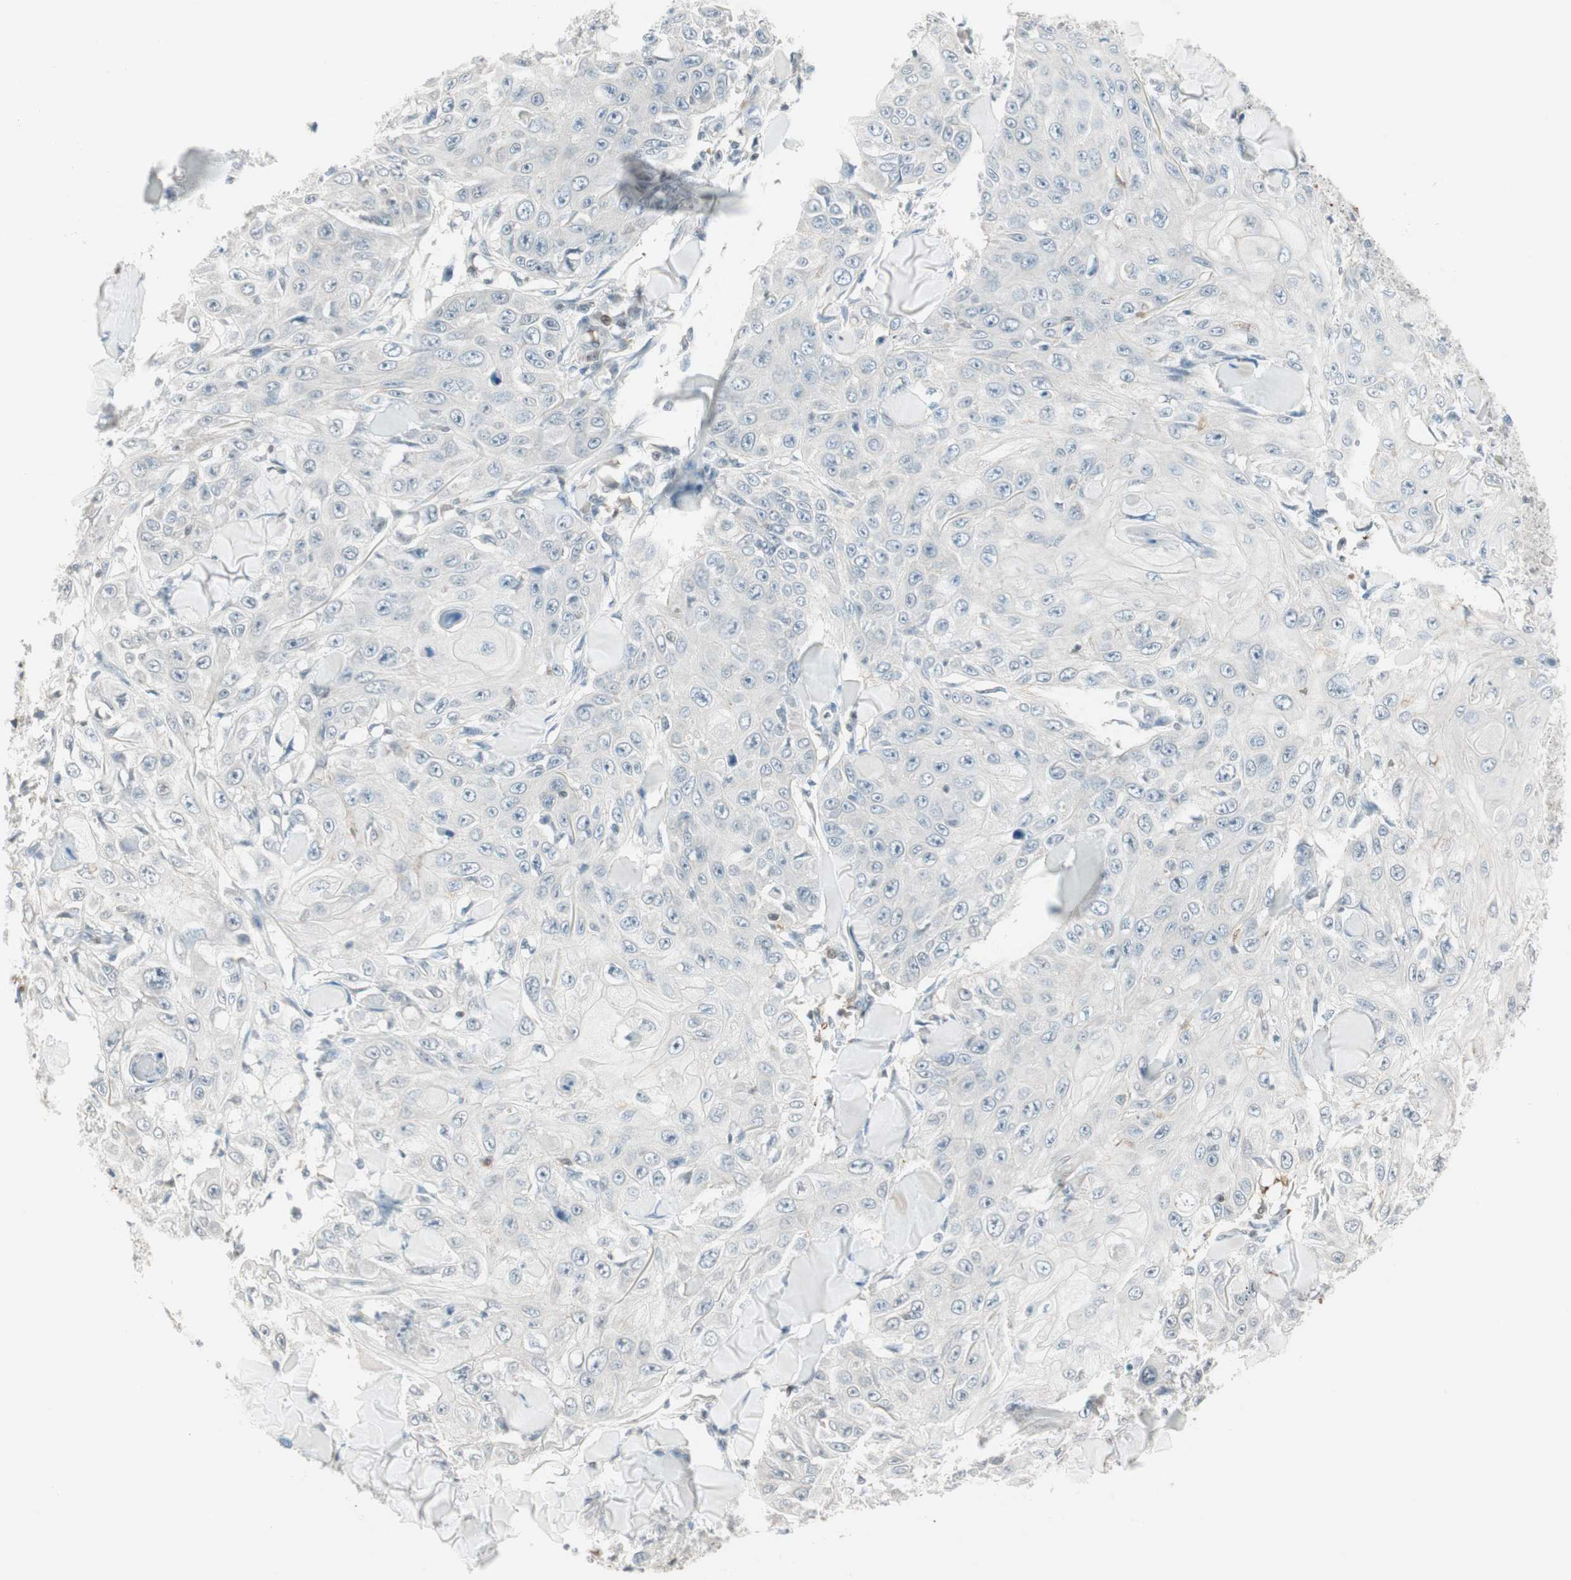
{"staining": {"intensity": "negative", "quantity": "none", "location": "none"}, "tissue": "skin cancer", "cell_type": "Tumor cells", "image_type": "cancer", "snomed": [{"axis": "morphology", "description": "Squamous cell carcinoma, NOS"}, {"axis": "topography", "description": "Skin"}], "caption": "The IHC photomicrograph has no significant expression in tumor cells of skin cancer (squamous cell carcinoma) tissue.", "gene": "MAP4K1", "patient": {"sex": "male", "age": 86}}